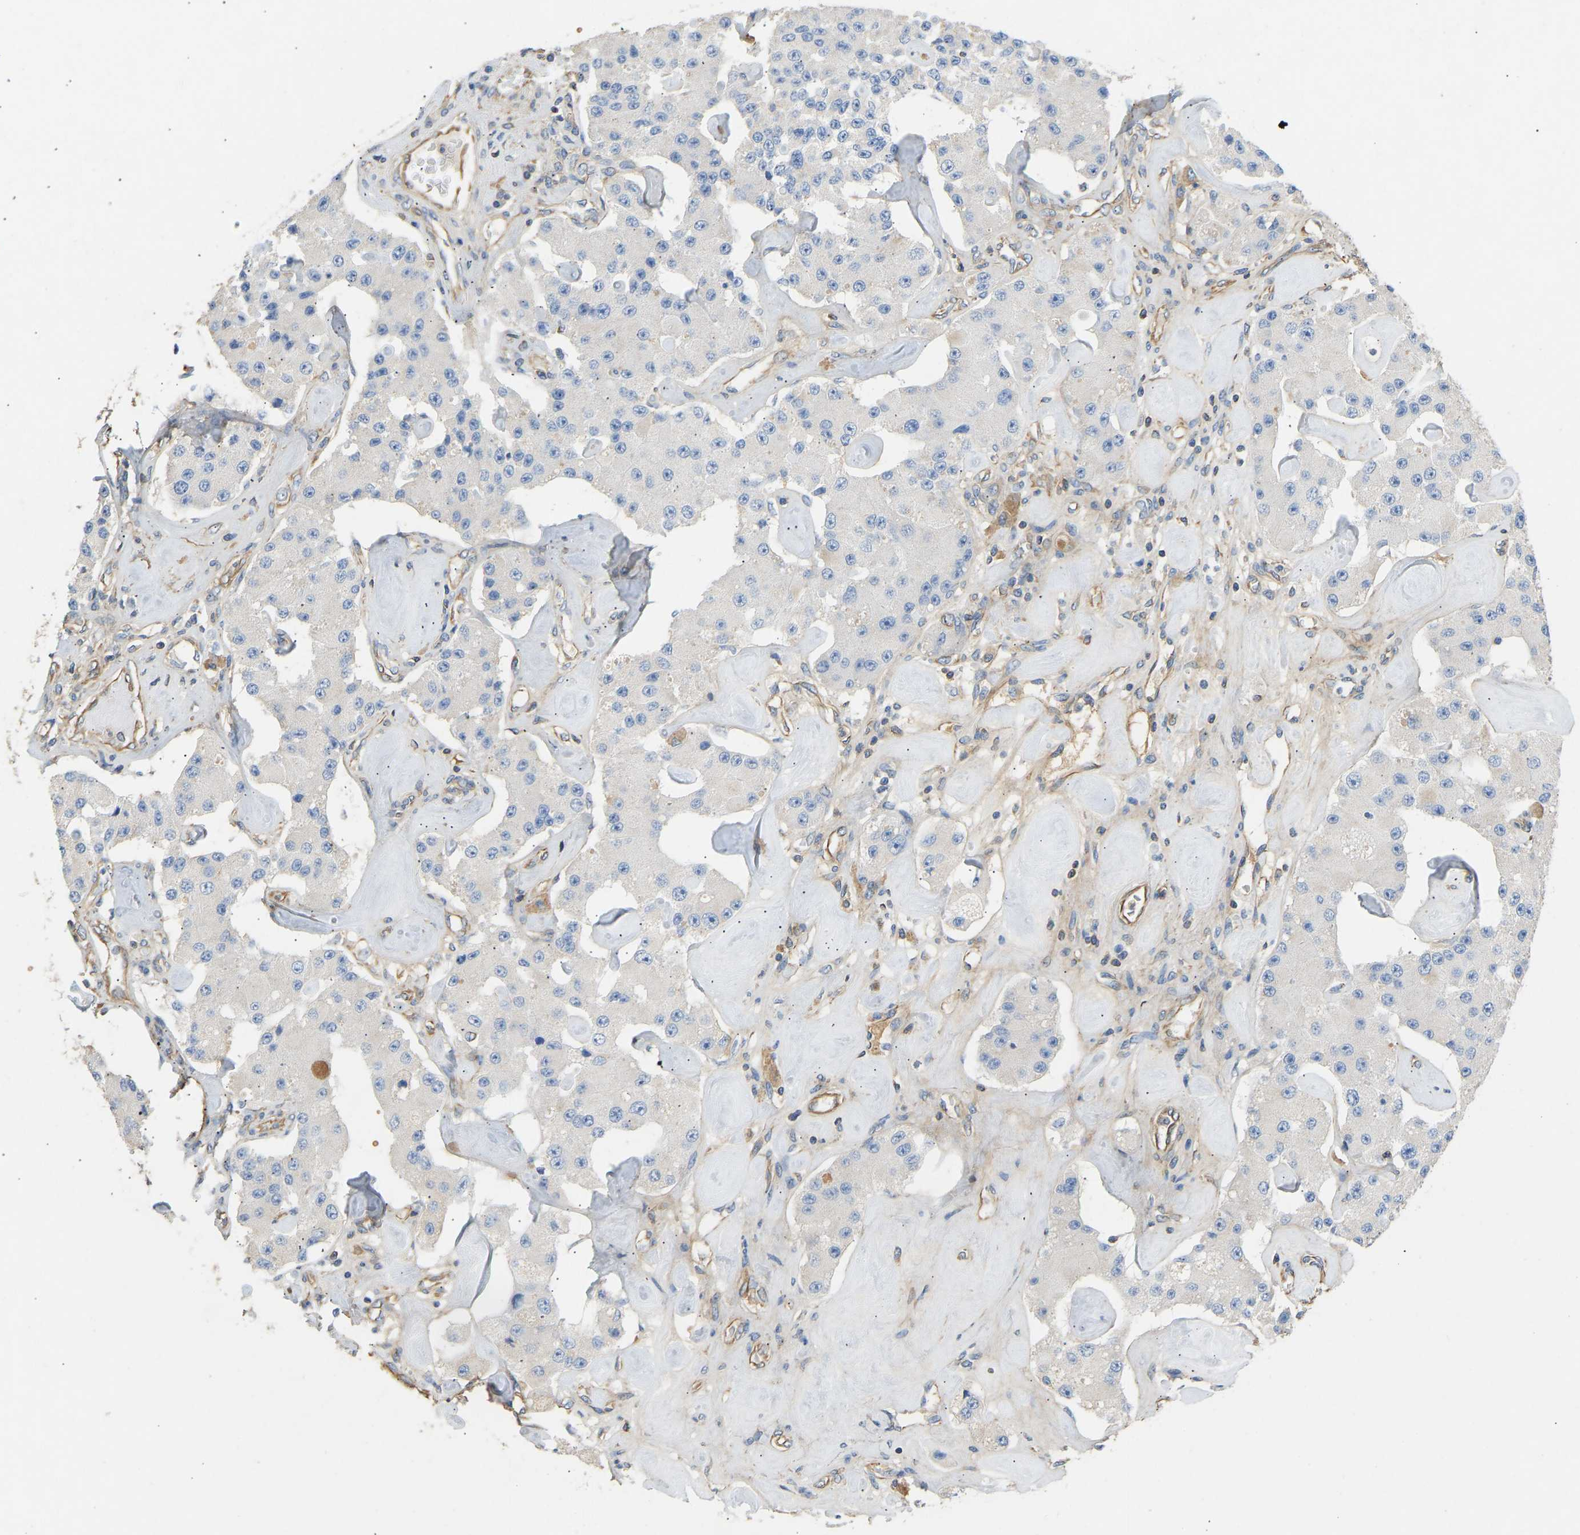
{"staining": {"intensity": "negative", "quantity": "none", "location": "none"}, "tissue": "carcinoid", "cell_type": "Tumor cells", "image_type": "cancer", "snomed": [{"axis": "morphology", "description": "Carcinoid, malignant, NOS"}, {"axis": "topography", "description": "Pancreas"}], "caption": "Carcinoid was stained to show a protein in brown. There is no significant positivity in tumor cells.", "gene": "TECTA", "patient": {"sex": "male", "age": 41}}